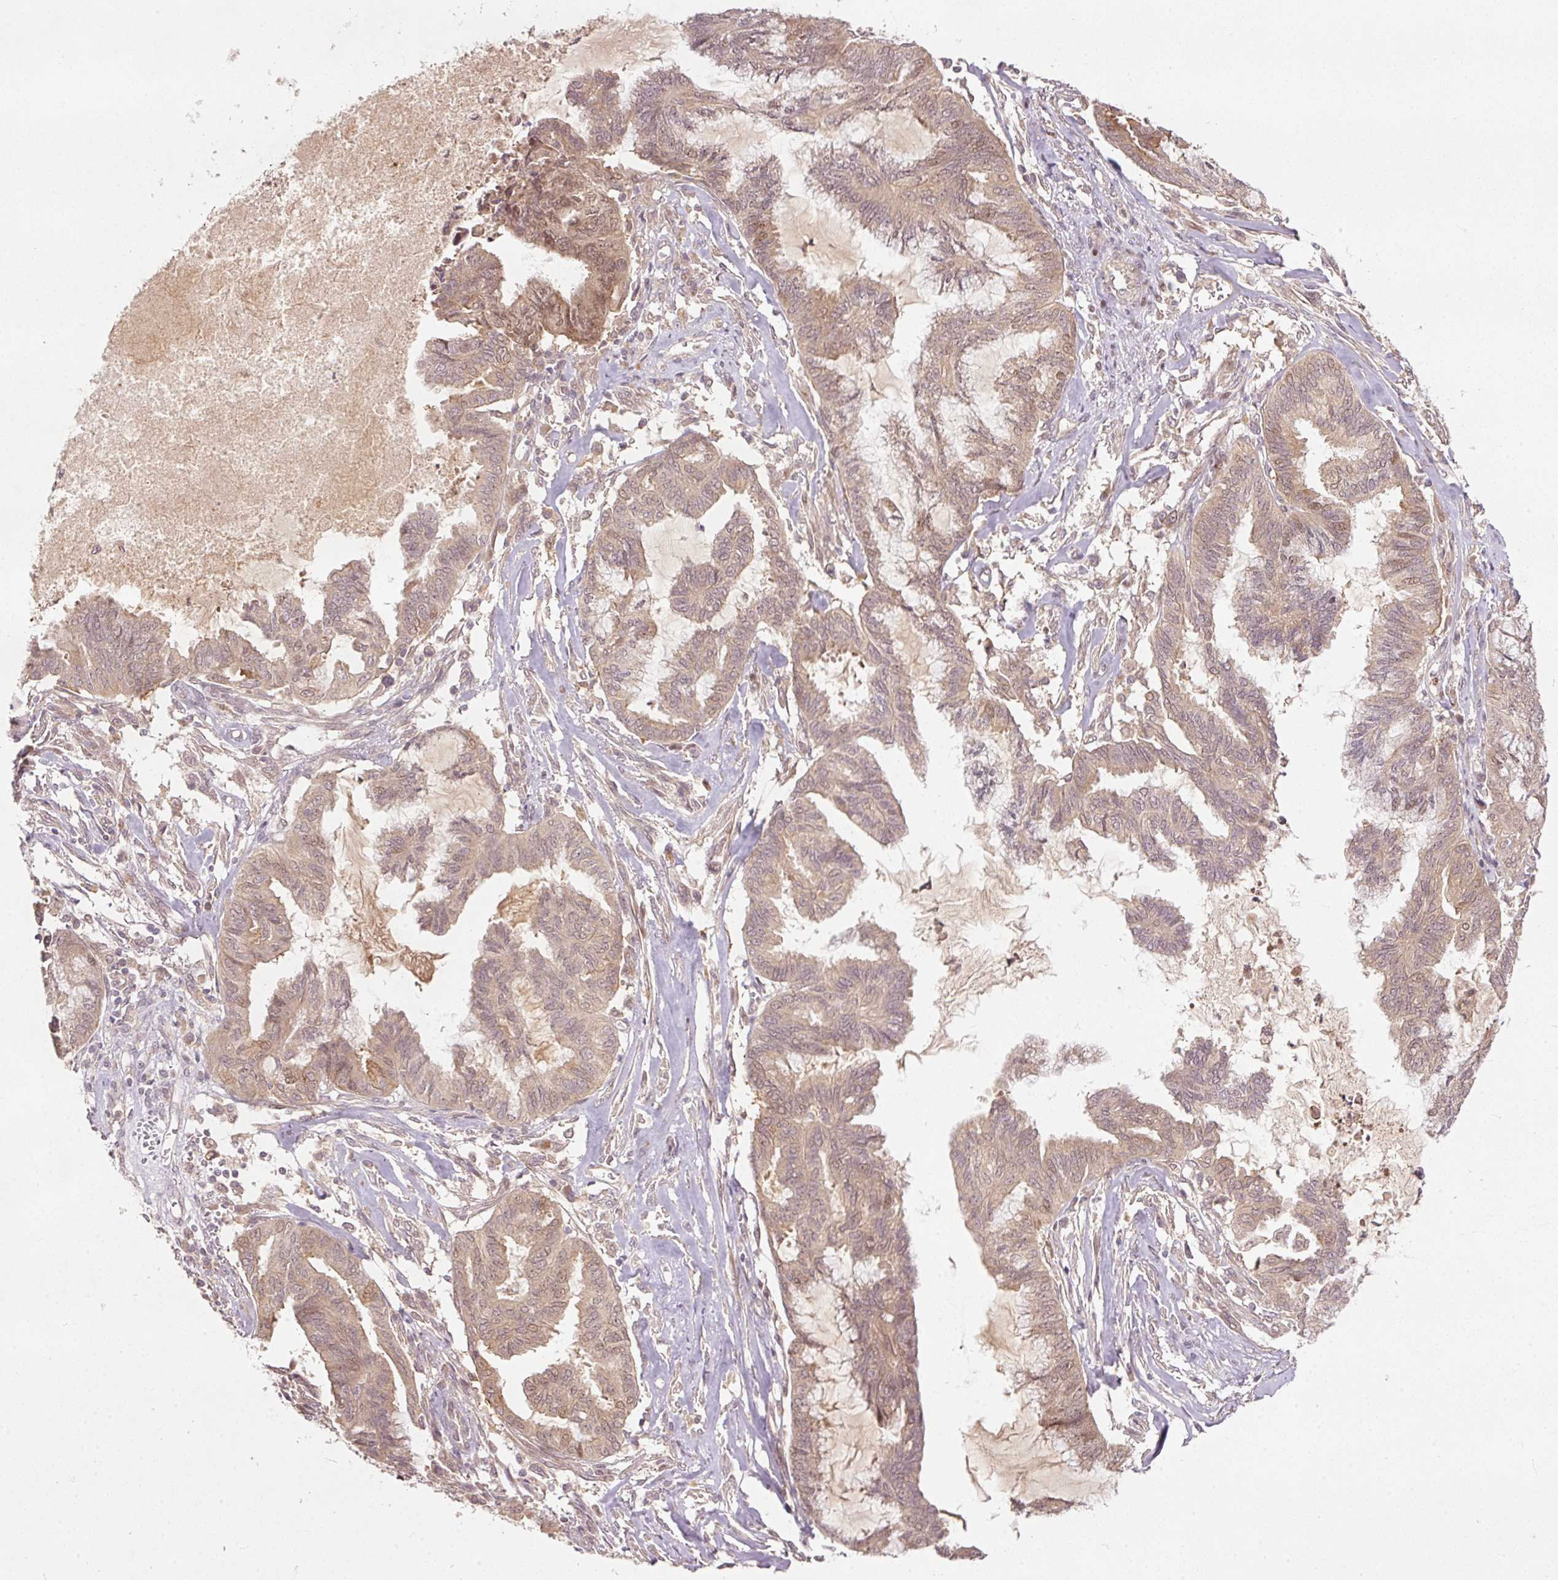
{"staining": {"intensity": "weak", "quantity": ">75%", "location": "cytoplasmic/membranous,nuclear"}, "tissue": "endometrial cancer", "cell_type": "Tumor cells", "image_type": "cancer", "snomed": [{"axis": "morphology", "description": "Adenocarcinoma, NOS"}, {"axis": "topography", "description": "Endometrium"}], "caption": "Adenocarcinoma (endometrial) tissue demonstrates weak cytoplasmic/membranous and nuclear positivity in approximately >75% of tumor cells", "gene": "PCDHB1", "patient": {"sex": "female", "age": 86}}